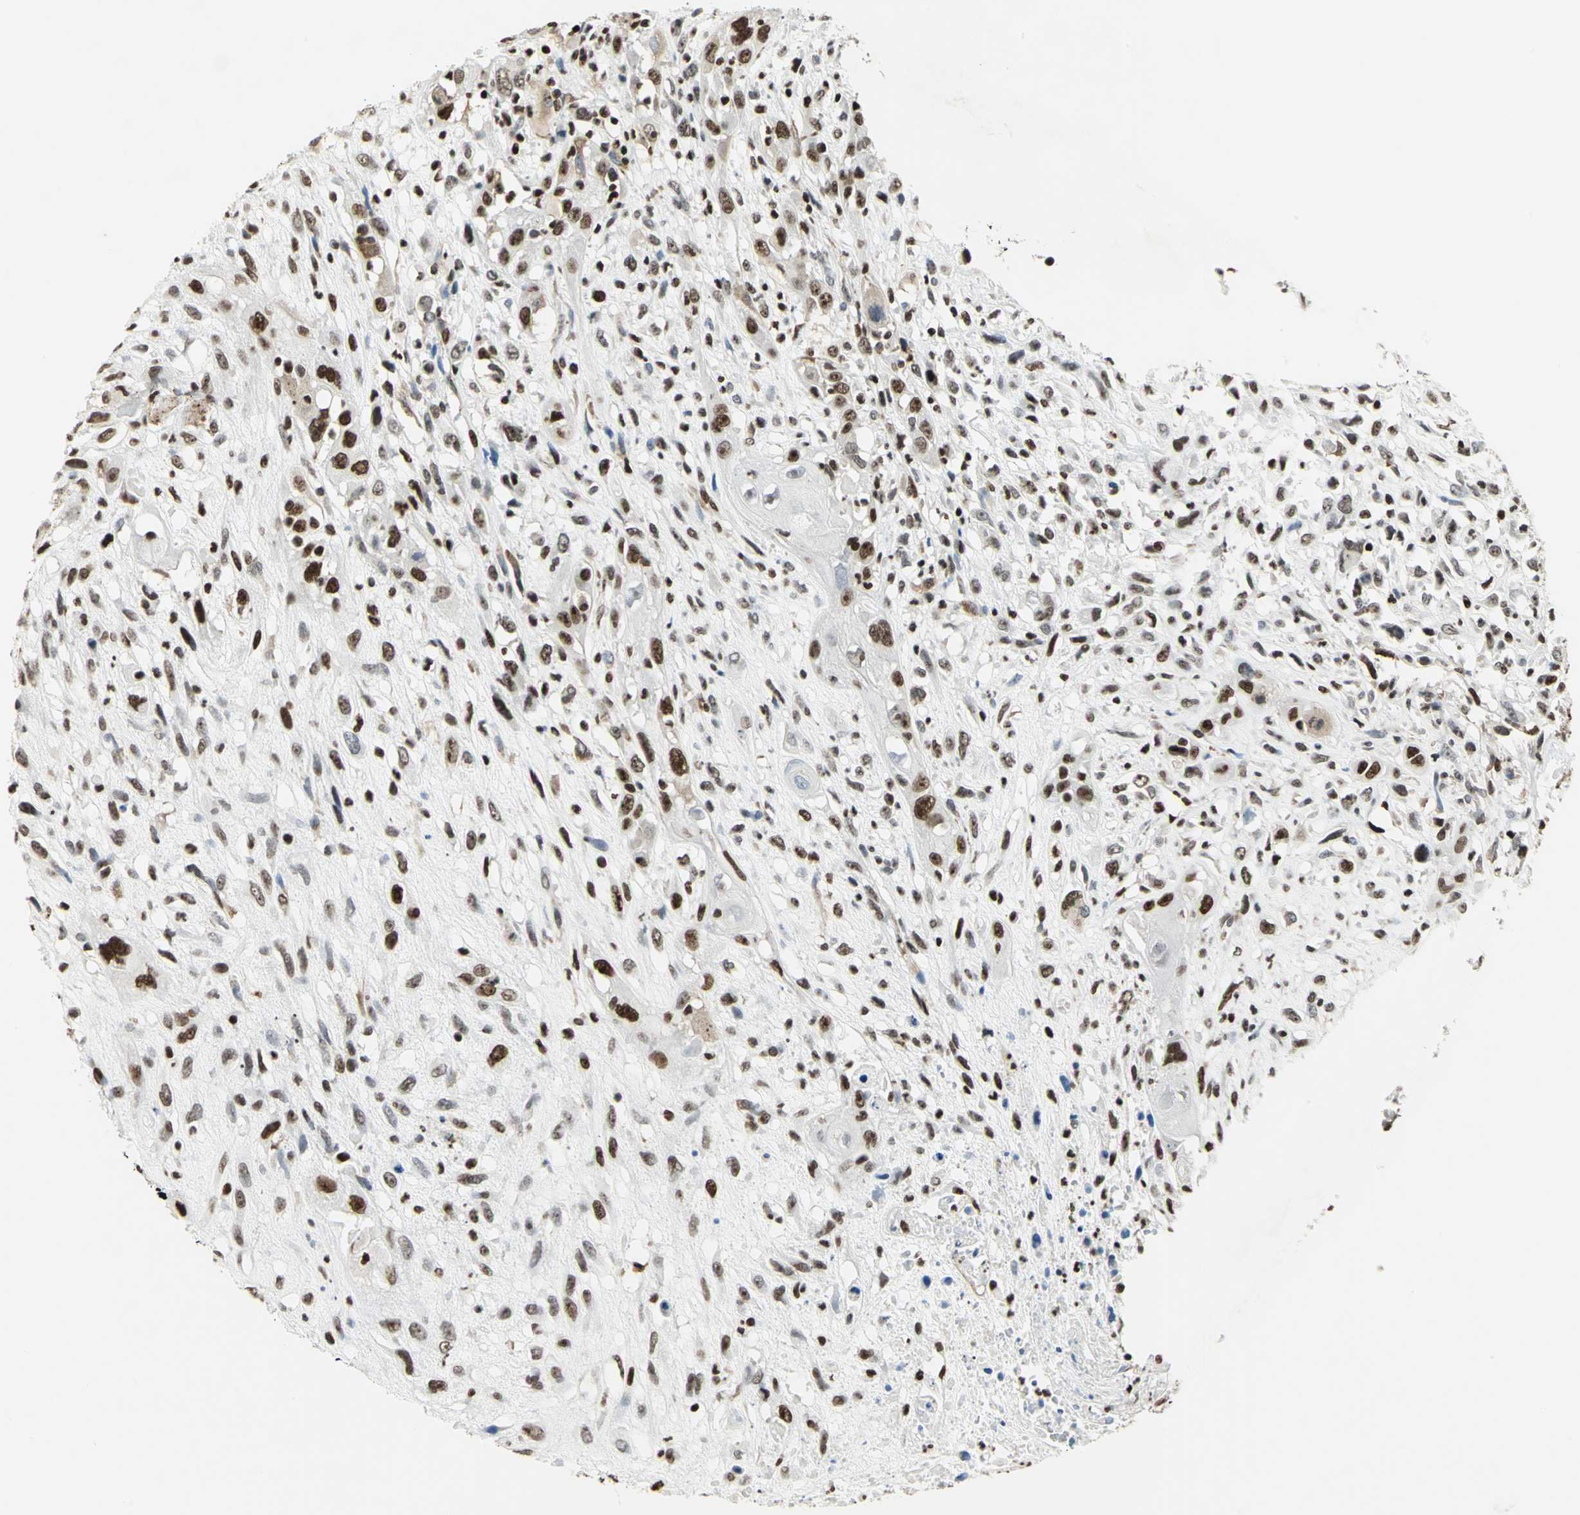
{"staining": {"intensity": "strong", "quantity": ">75%", "location": "nuclear"}, "tissue": "head and neck cancer", "cell_type": "Tumor cells", "image_type": "cancer", "snomed": [{"axis": "morphology", "description": "Necrosis, NOS"}, {"axis": "morphology", "description": "Neoplasm, malignant, NOS"}, {"axis": "topography", "description": "Salivary gland"}, {"axis": "topography", "description": "Head-Neck"}], "caption": "Head and neck cancer stained with a protein marker displays strong staining in tumor cells.", "gene": "HMGB1", "patient": {"sex": "male", "age": 43}}